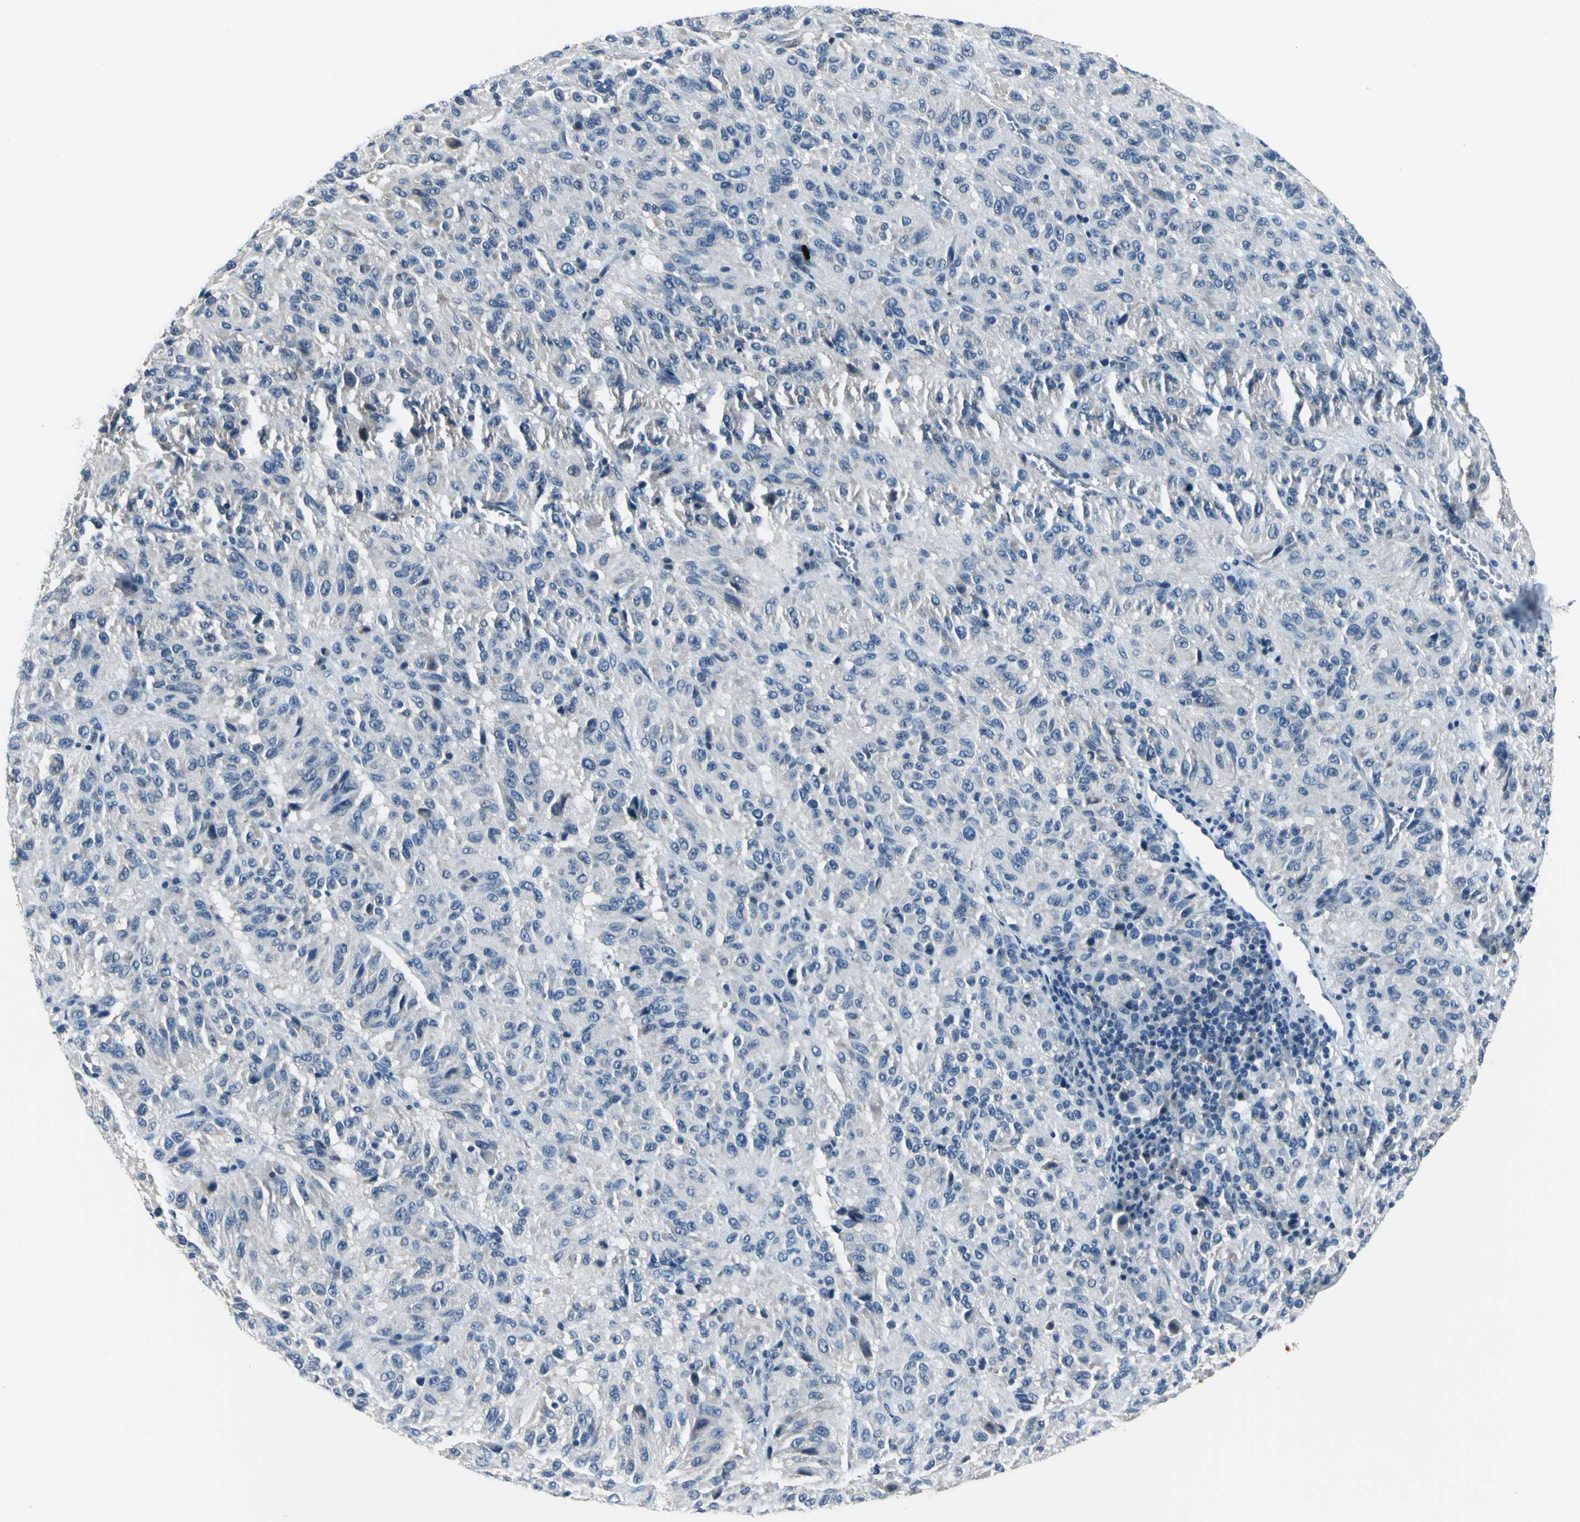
{"staining": {"intensity": "negative", "quantity": "none", "location": "none"}, "tissue": "melanoma", "cell_type": "Tumor cells", "image_type": "cancer", "snomed": [{"axis": "morphology", "description": "Malignant melanoma, Metastatic site"}, {"axis": "topography", "description": "Lung"}], "caption": "This is a image of immunohistochemistry (IHC) staining of melanoma, which shows no staining in tumor cells. Nuclei are stained in blue.", "gene": "ZNF415", "patient": {"sex": "male", "age": 64}}